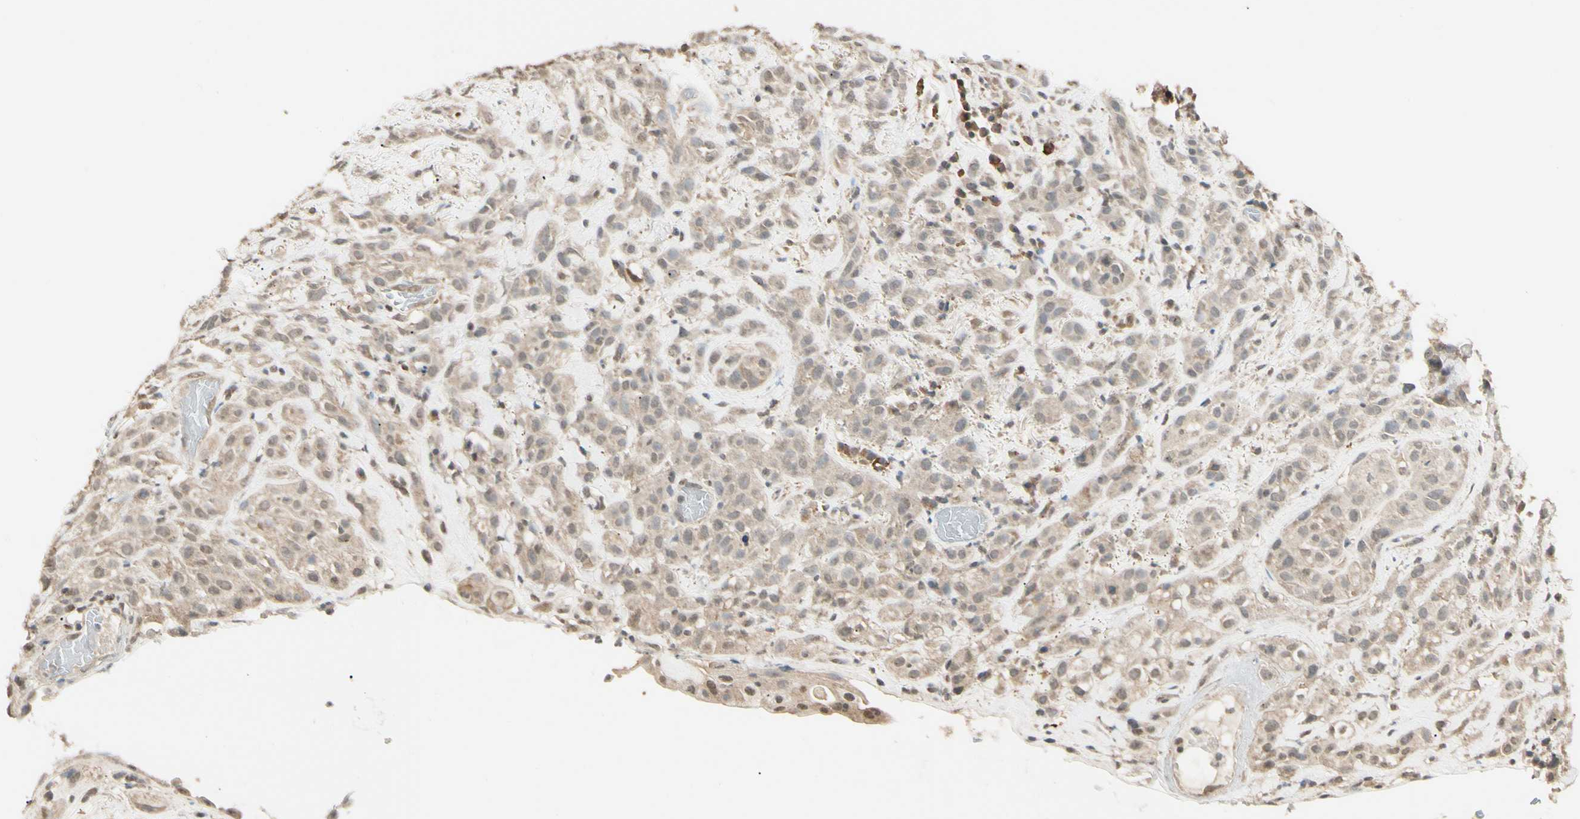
{"staining": {"intensity": "weak", "quantity": ">75%", "location": "cytoplasmic/membranous"}, "tissue": "head and neck cancer", "cell_type": "Tumor cells", "image_type": "cancer", "snomed": [{"axis": "morphology", "description": "Squamous cell carcinoma, NOS"}, {"axis": "topography", "description": "Head-Neck"}], "caption": "A histopathology image of head and neck cancer (squamous cell carcinoma) stained for a protein reveals weak cytoplasmic/membranous brown staining in tumor cells.", "gene": "SGCA", "patient": {"sex": "male", "age": 62}}